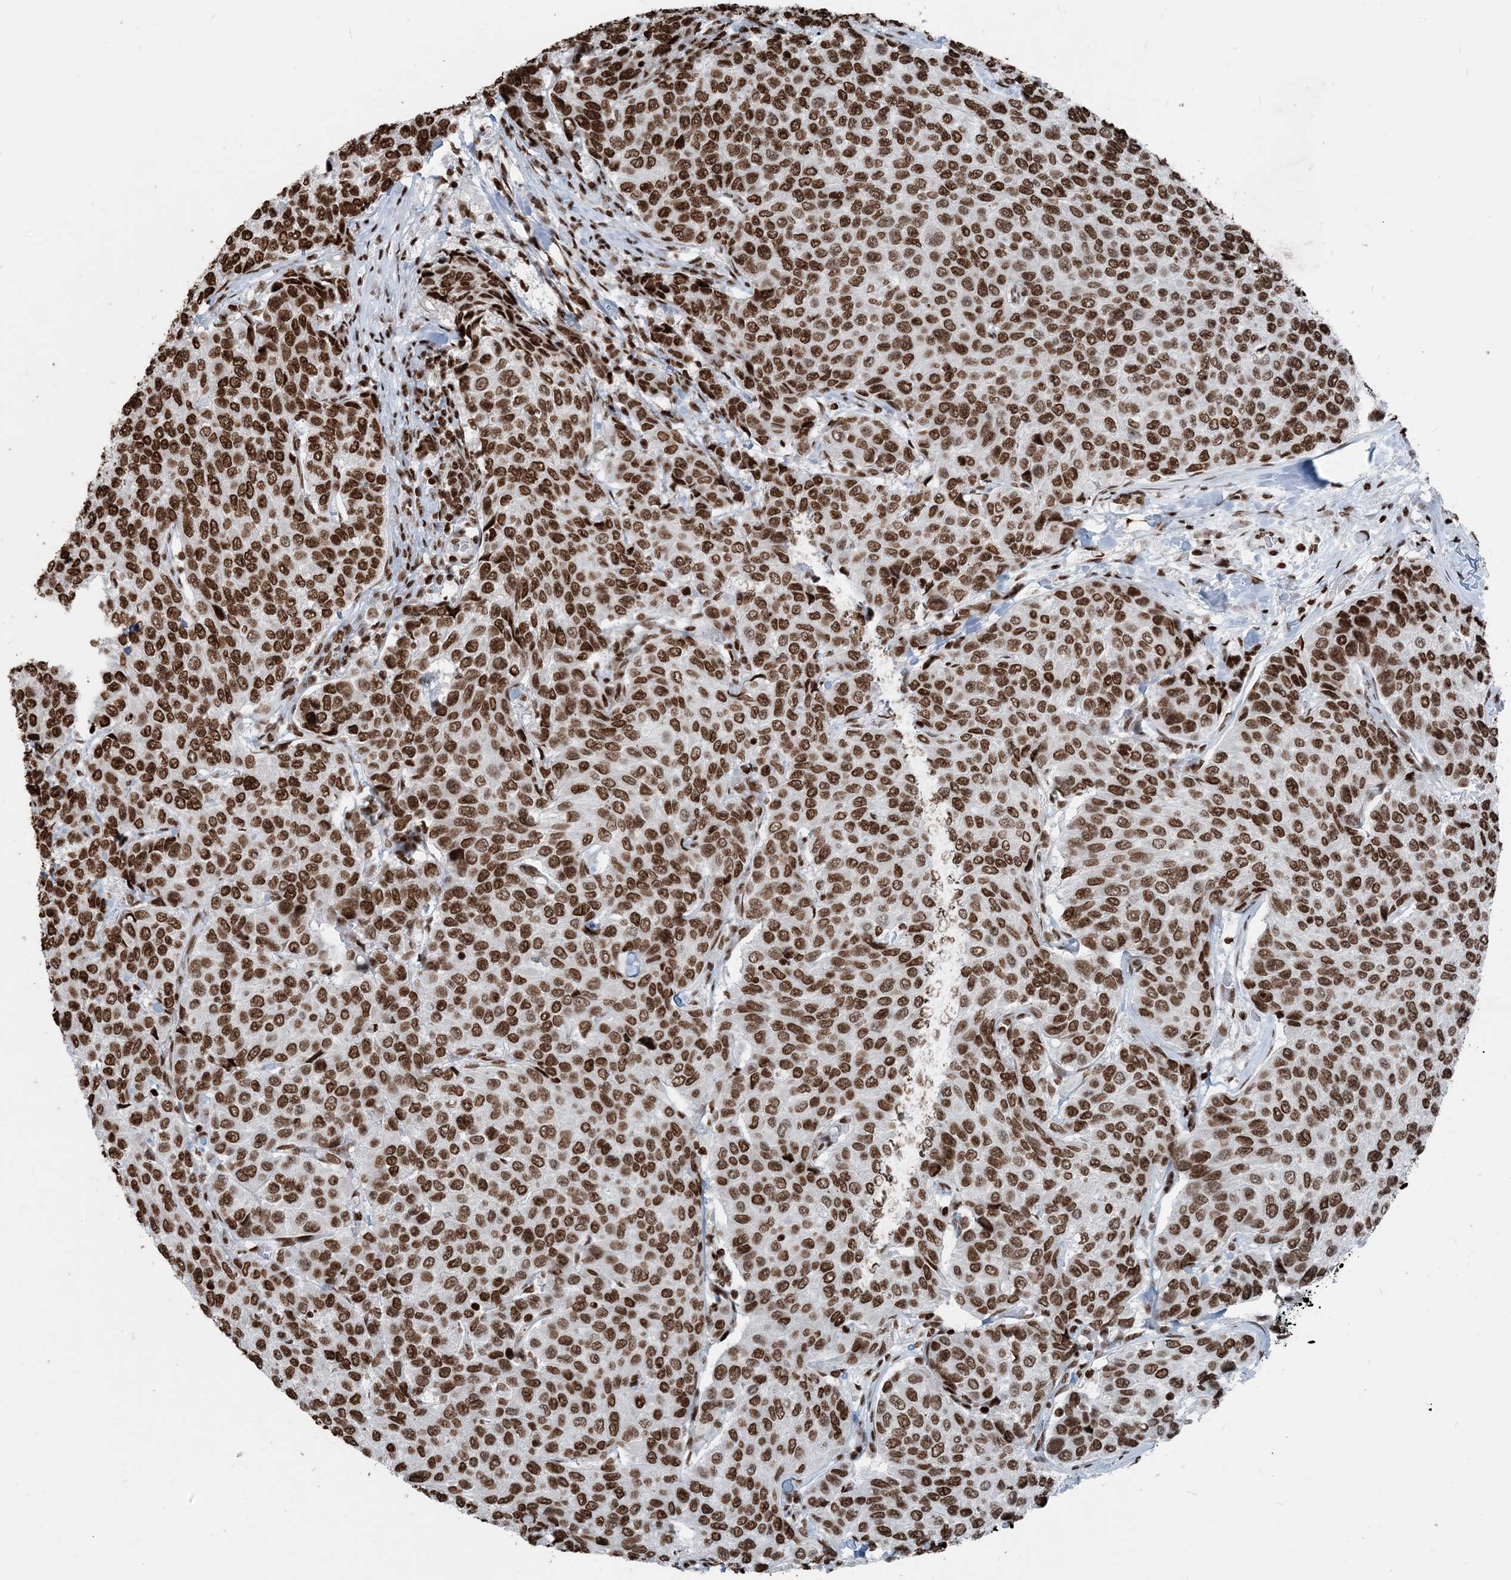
{"staining": {"intensity": "strong", "quantity": ">75%", "location": "nuclear"}, "tissue": "breast cancer", "cell_type": "Tumor cells", "image_type": "cancer", "snomed": [{"axis": "morphology", "description": "Duct carcinoma"}, {"axis": "topography", "description": "Breast"}], "caption": "Strong nuclear positivity for a protein is appreciated in about >75% of tumor cells of invasive ductal carcinoma (breast) using immunohistochemistry (IHC).", "gene": "H3-3B", "patient": {"sex": "female", "age": 55}}